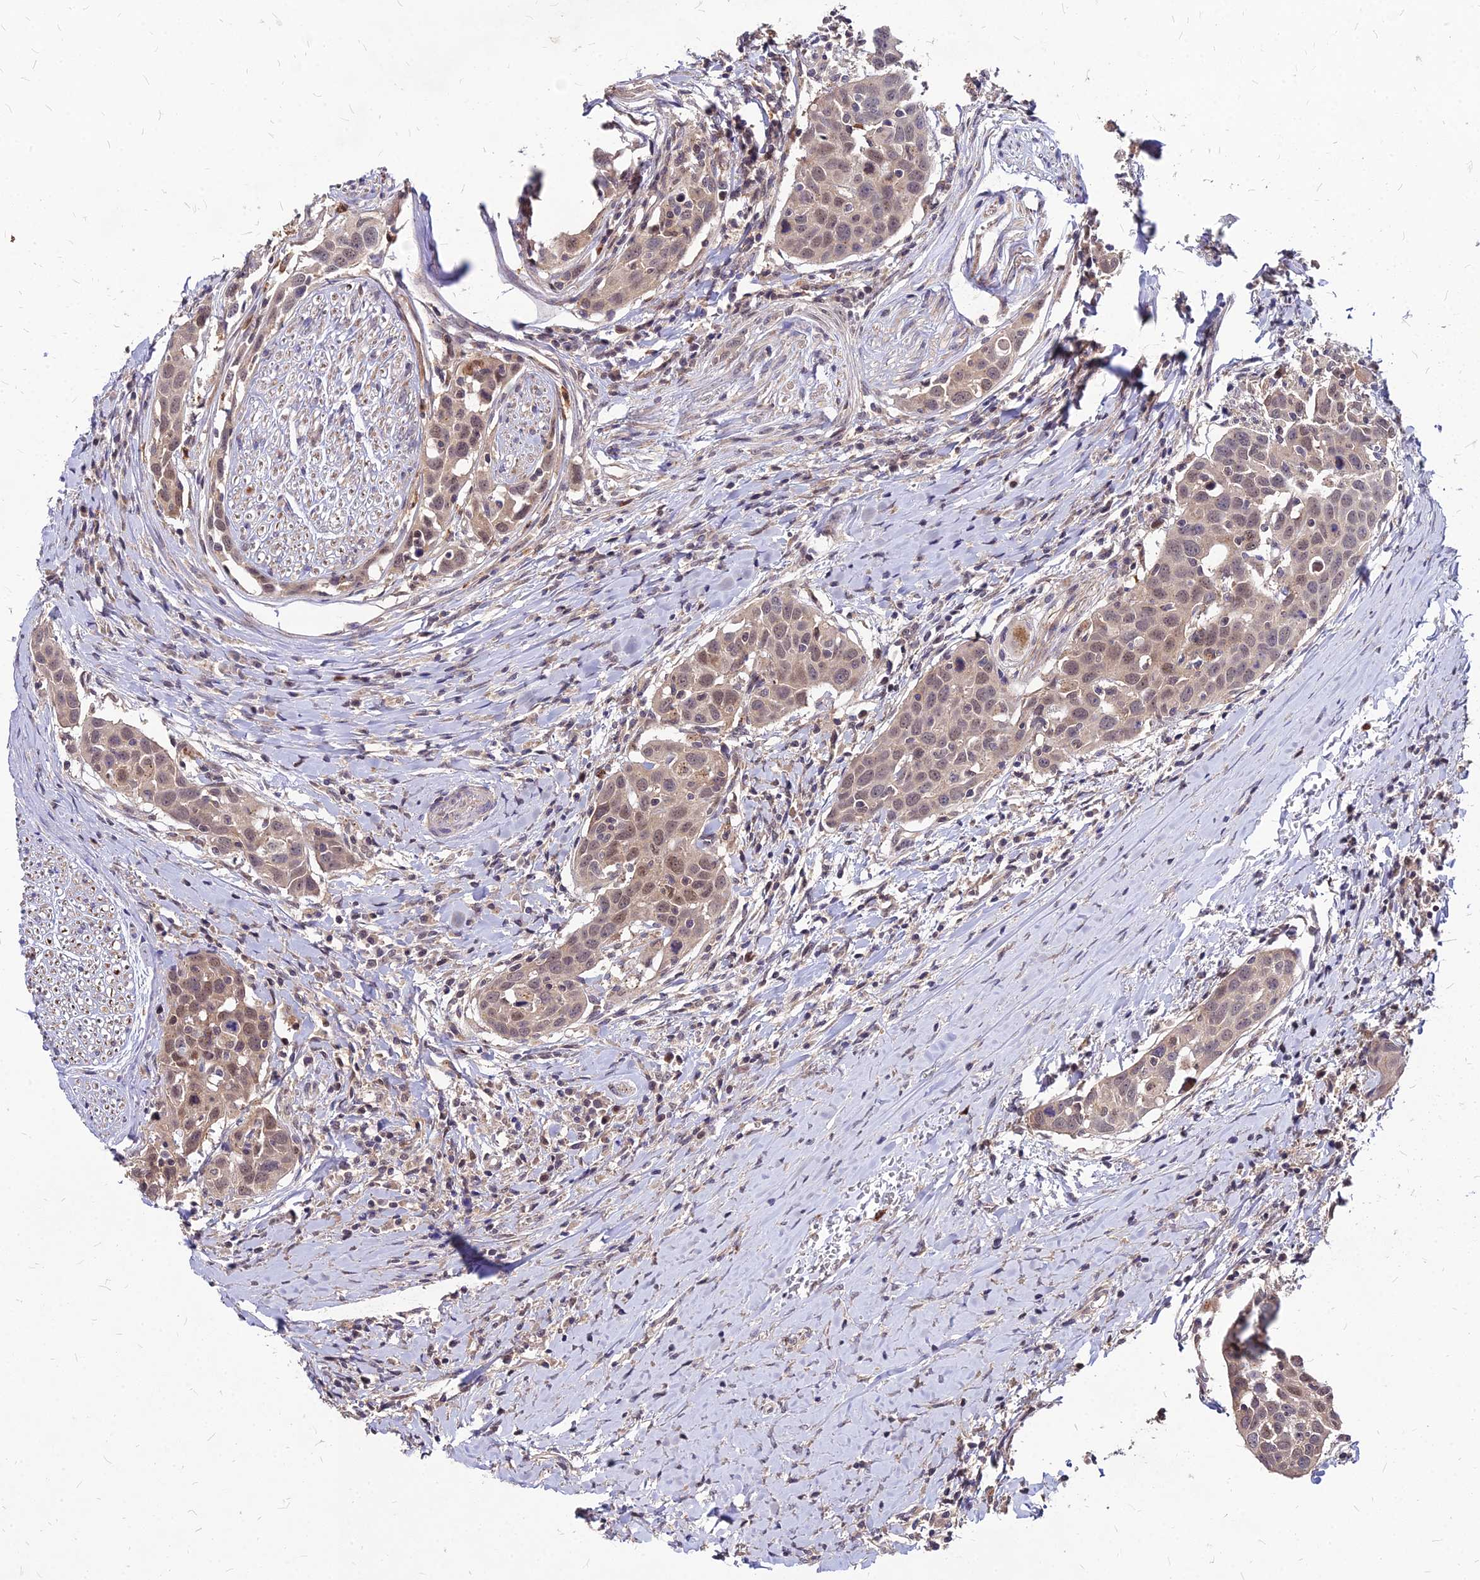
{"staining": {"intensity": "weak", "quantity": ">75%", "location": "nuclear"}, "tissue": "head and neck cancer", "cell_type": "Tumor cells", "image_type": "cancer", "snomed": [{"axis": "morphology", "description": "Squamous cell carcinoma, NOS"}, {"axis": "topography", "description": "Oral tissue"}, {"axis": "topography", "description": "Head-Neck"}], "caption": "Immunohistochemistry micrograph of neoplastic tissue: squamous cell carcinoma (head and neck) stained using immunohistochemistry (IHC) reveals low levels of weak protein expression localized specifically in the nuclear of tumor cells, appearing as a nuclear brown color.", "gene": "APBA3", "patient": {"sex": "female", "age": 50}}